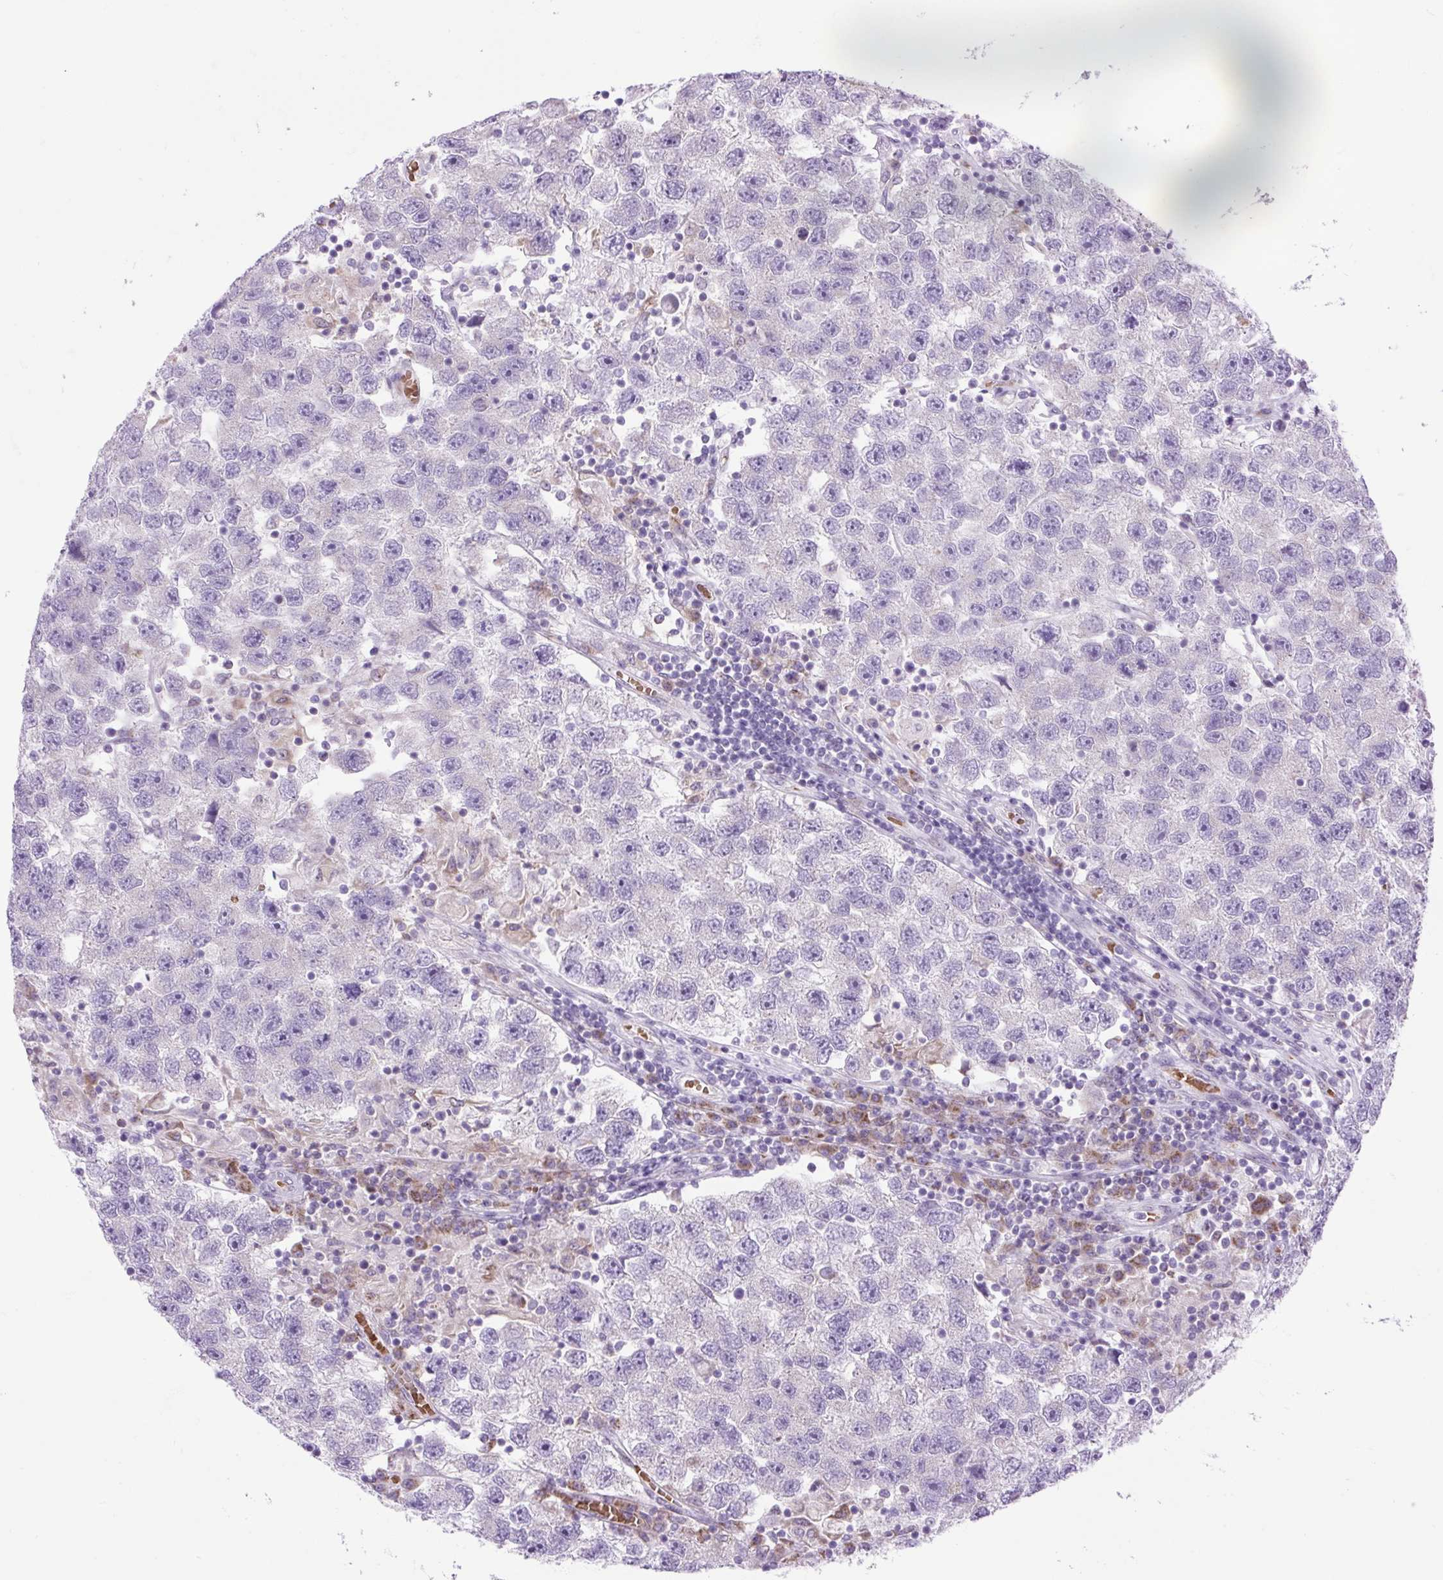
{"staining": {"intensity": "negative", "quantity": "none", "location": "none"}, "tissue": "testis cancer", "cell_type": "Tumor cells", "image_type": "cancer", "snomed": [{"axis": "morphology", "description": "Seminoma, NOS"}, {"axis": "topography", "description": "Testis"}], "caption": "Immunohistochemistry (IHC) micrograph of human testis cancer stained for a protein (brown), which shows no staining in tumor cells.", "gene": "SCO2", "patient": {"sex": "male", "age": 26}}